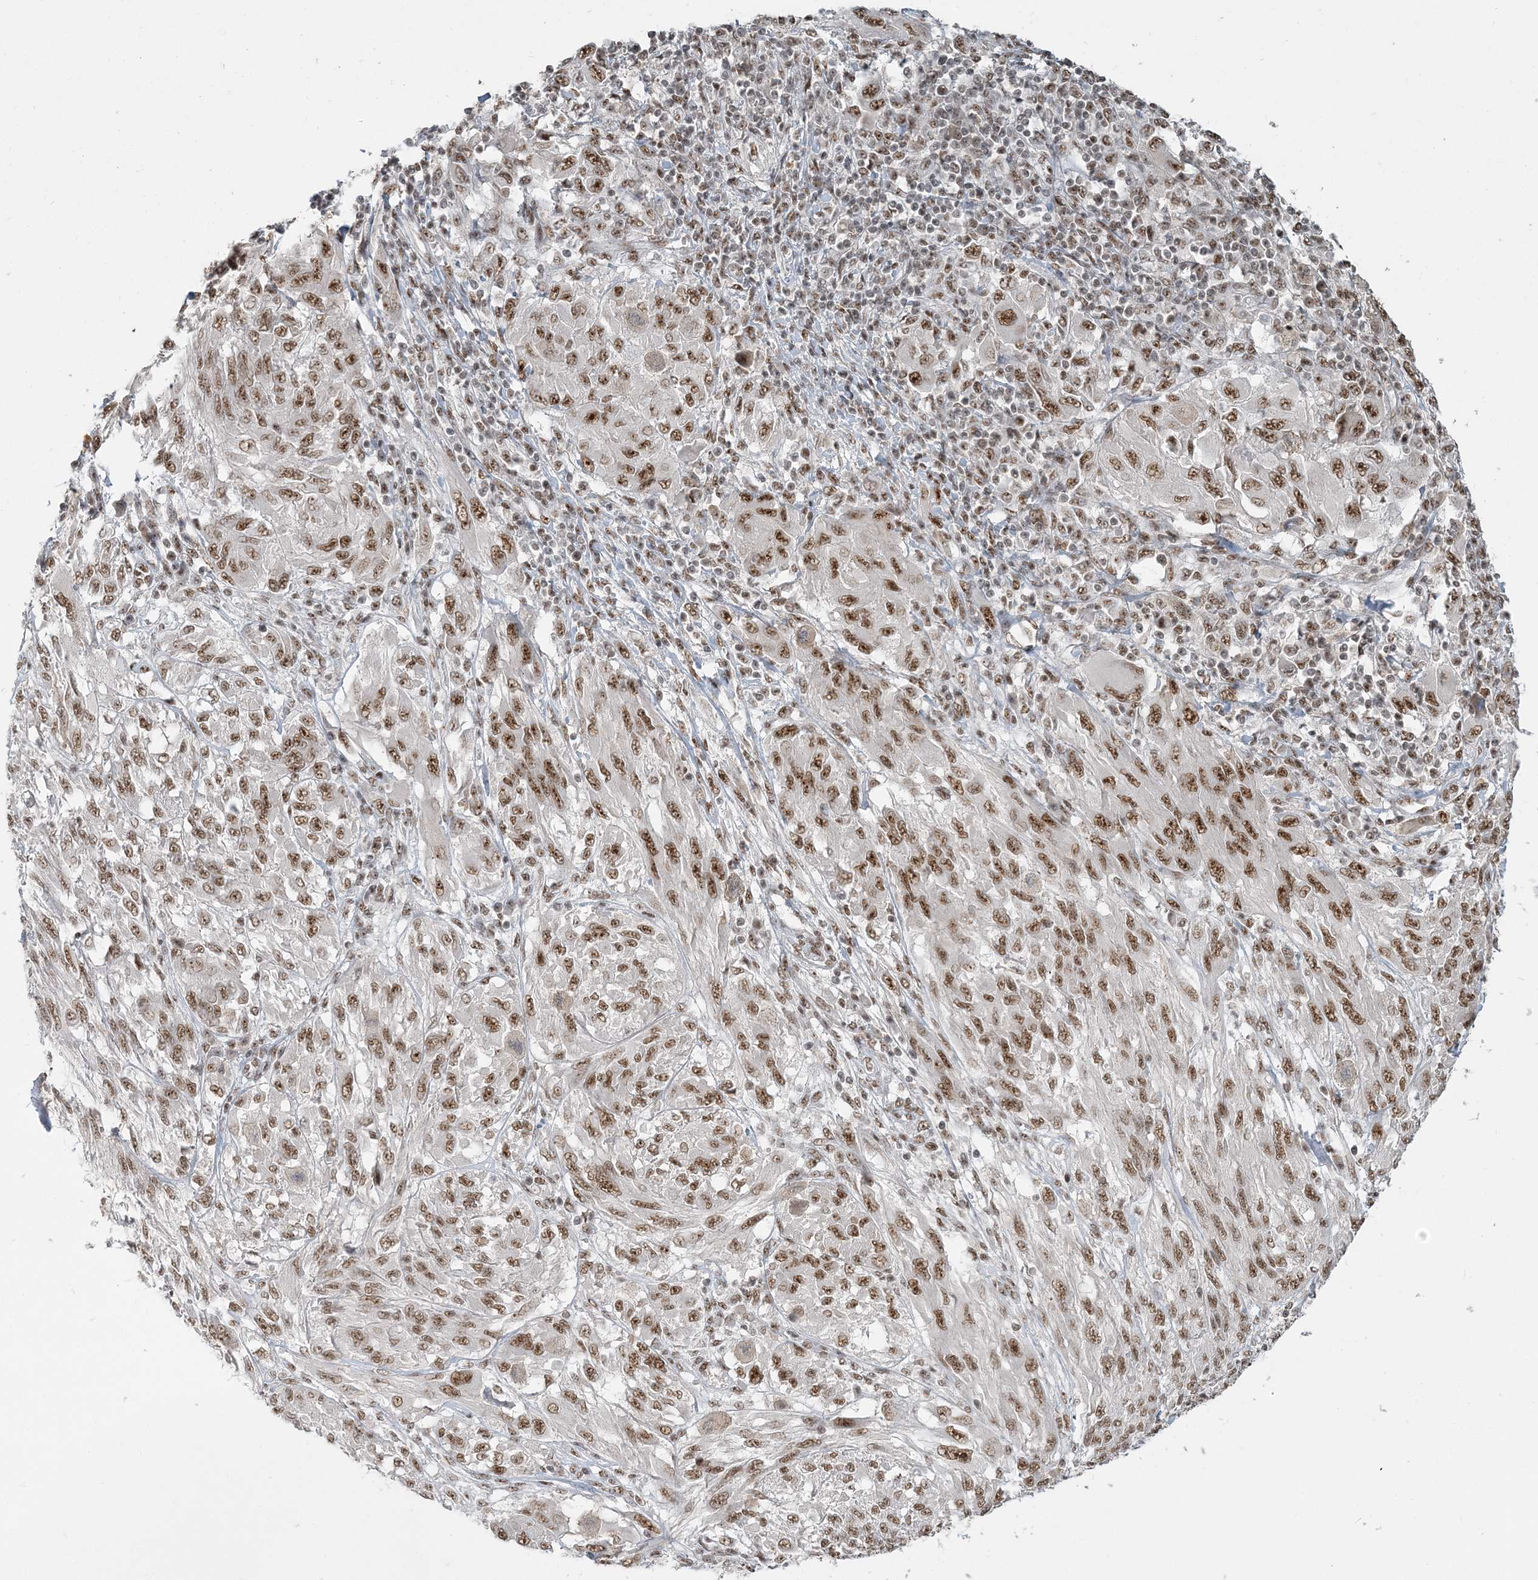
{"staining": {"intensity": "moderate", "quantity": ">75%", "location": "nuclear"}, "tissue": "melanoma", "cell_type": "Tumor cells", "image_type": "cancer", "snomed": [{"axis": "morphology", "description": "Malignant melanoma, NOS"}, {"axis": "topography", "description": "Skin"}], "caption": "Melanoma stained with a protein marker shows moderate staining in tumor cells.", "gene": "PLRG1", "patient": {"sex": "female", "age": 91}}